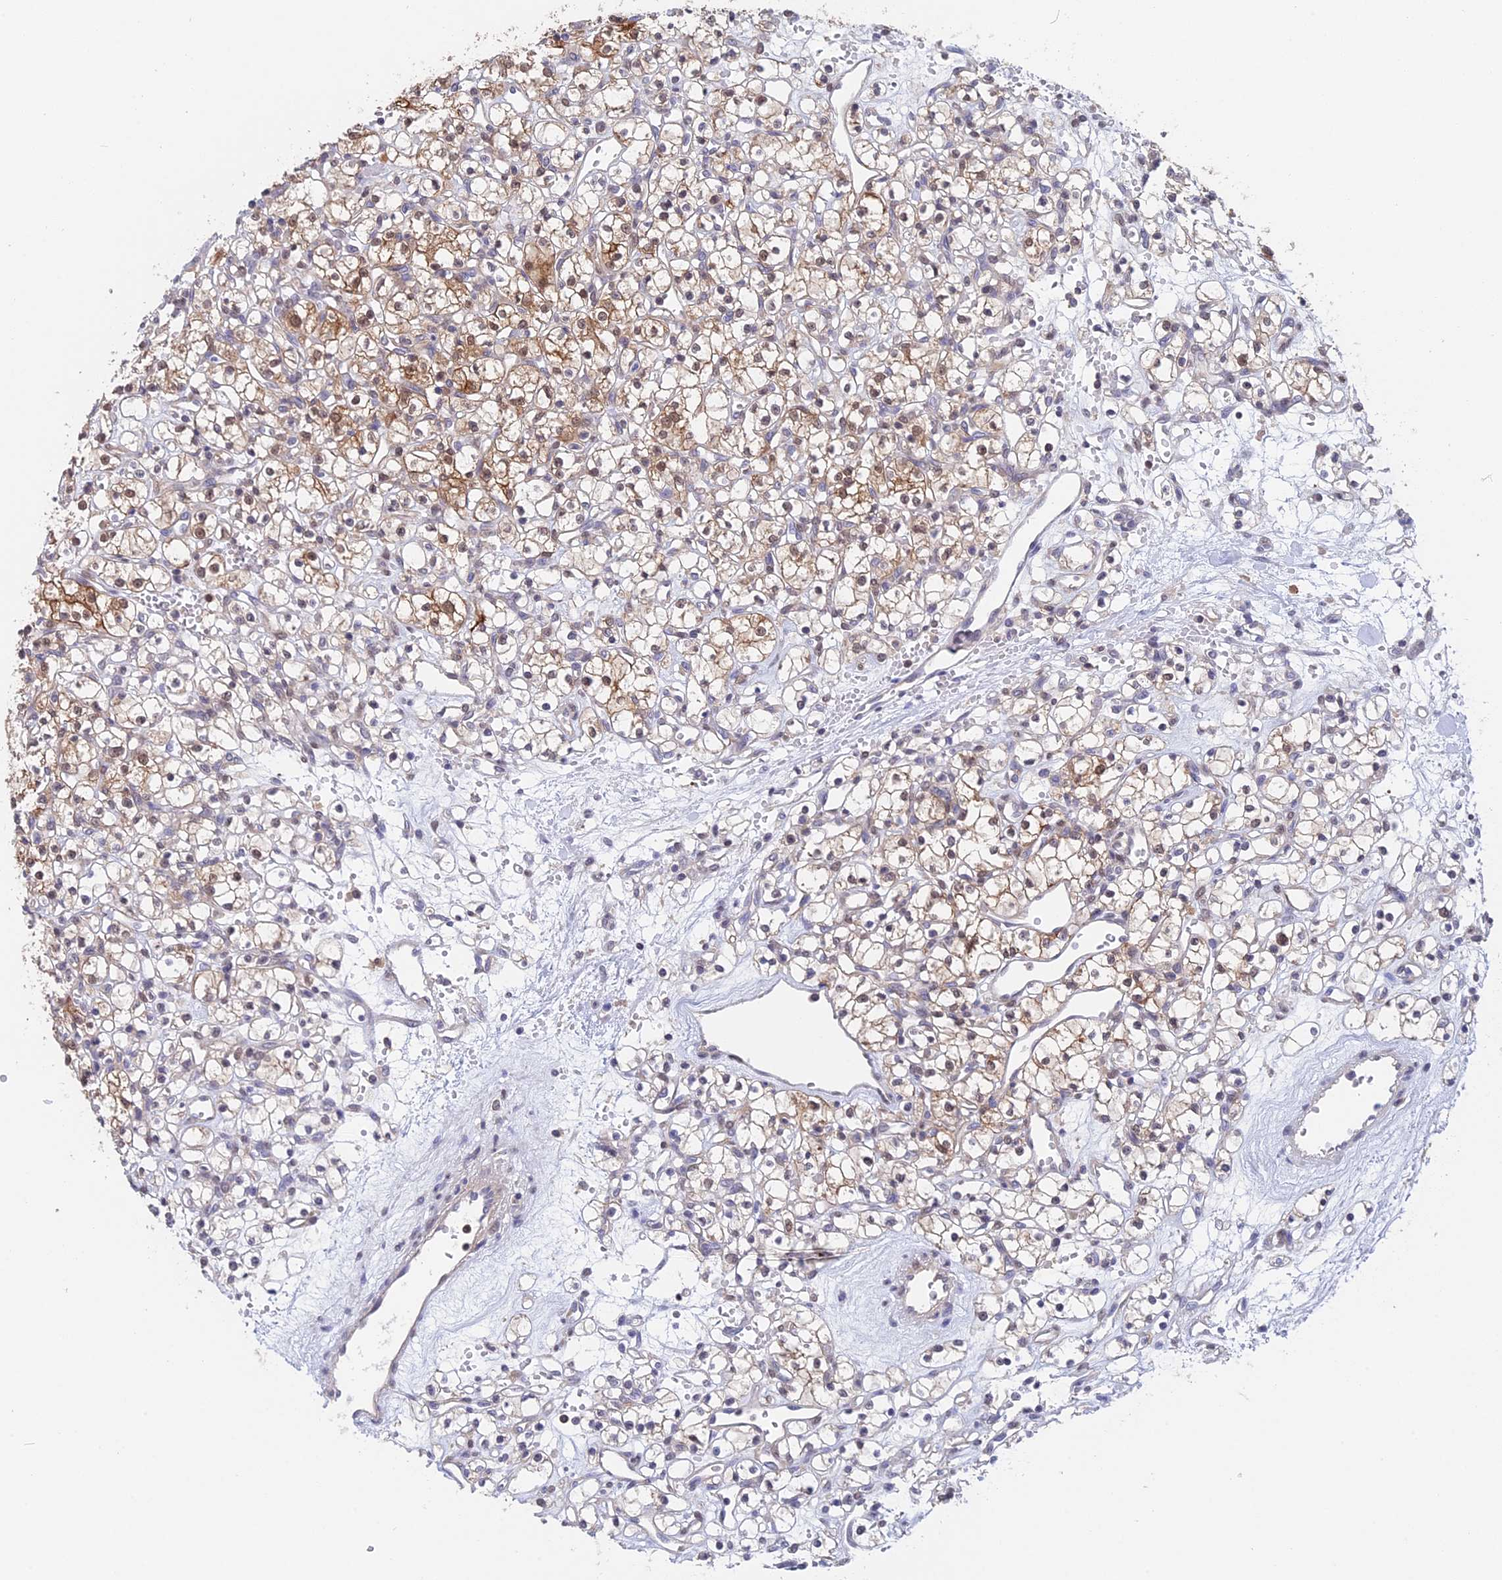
{"staining": {"intensity": "moderate", "quantity": ">75%", "location": "cytoplasmic/membranous"}, "tissue": "renal cancer", "cell_type": "Tumor cells", "image_type": "cancer", "snomed": [{"axis": "morphology", "description": "Adenocarcinoma, NOS"}, {"axis": "topography", "description": "Kidney"}], "caption": "Protein staining reveals moderate cytoplasmic/membranous positivity in about >75% of tumor cells in renal cancer (adenocarcinoma).", "gene": "STUB1", "patient": {"sex": "female", "age": 59}}